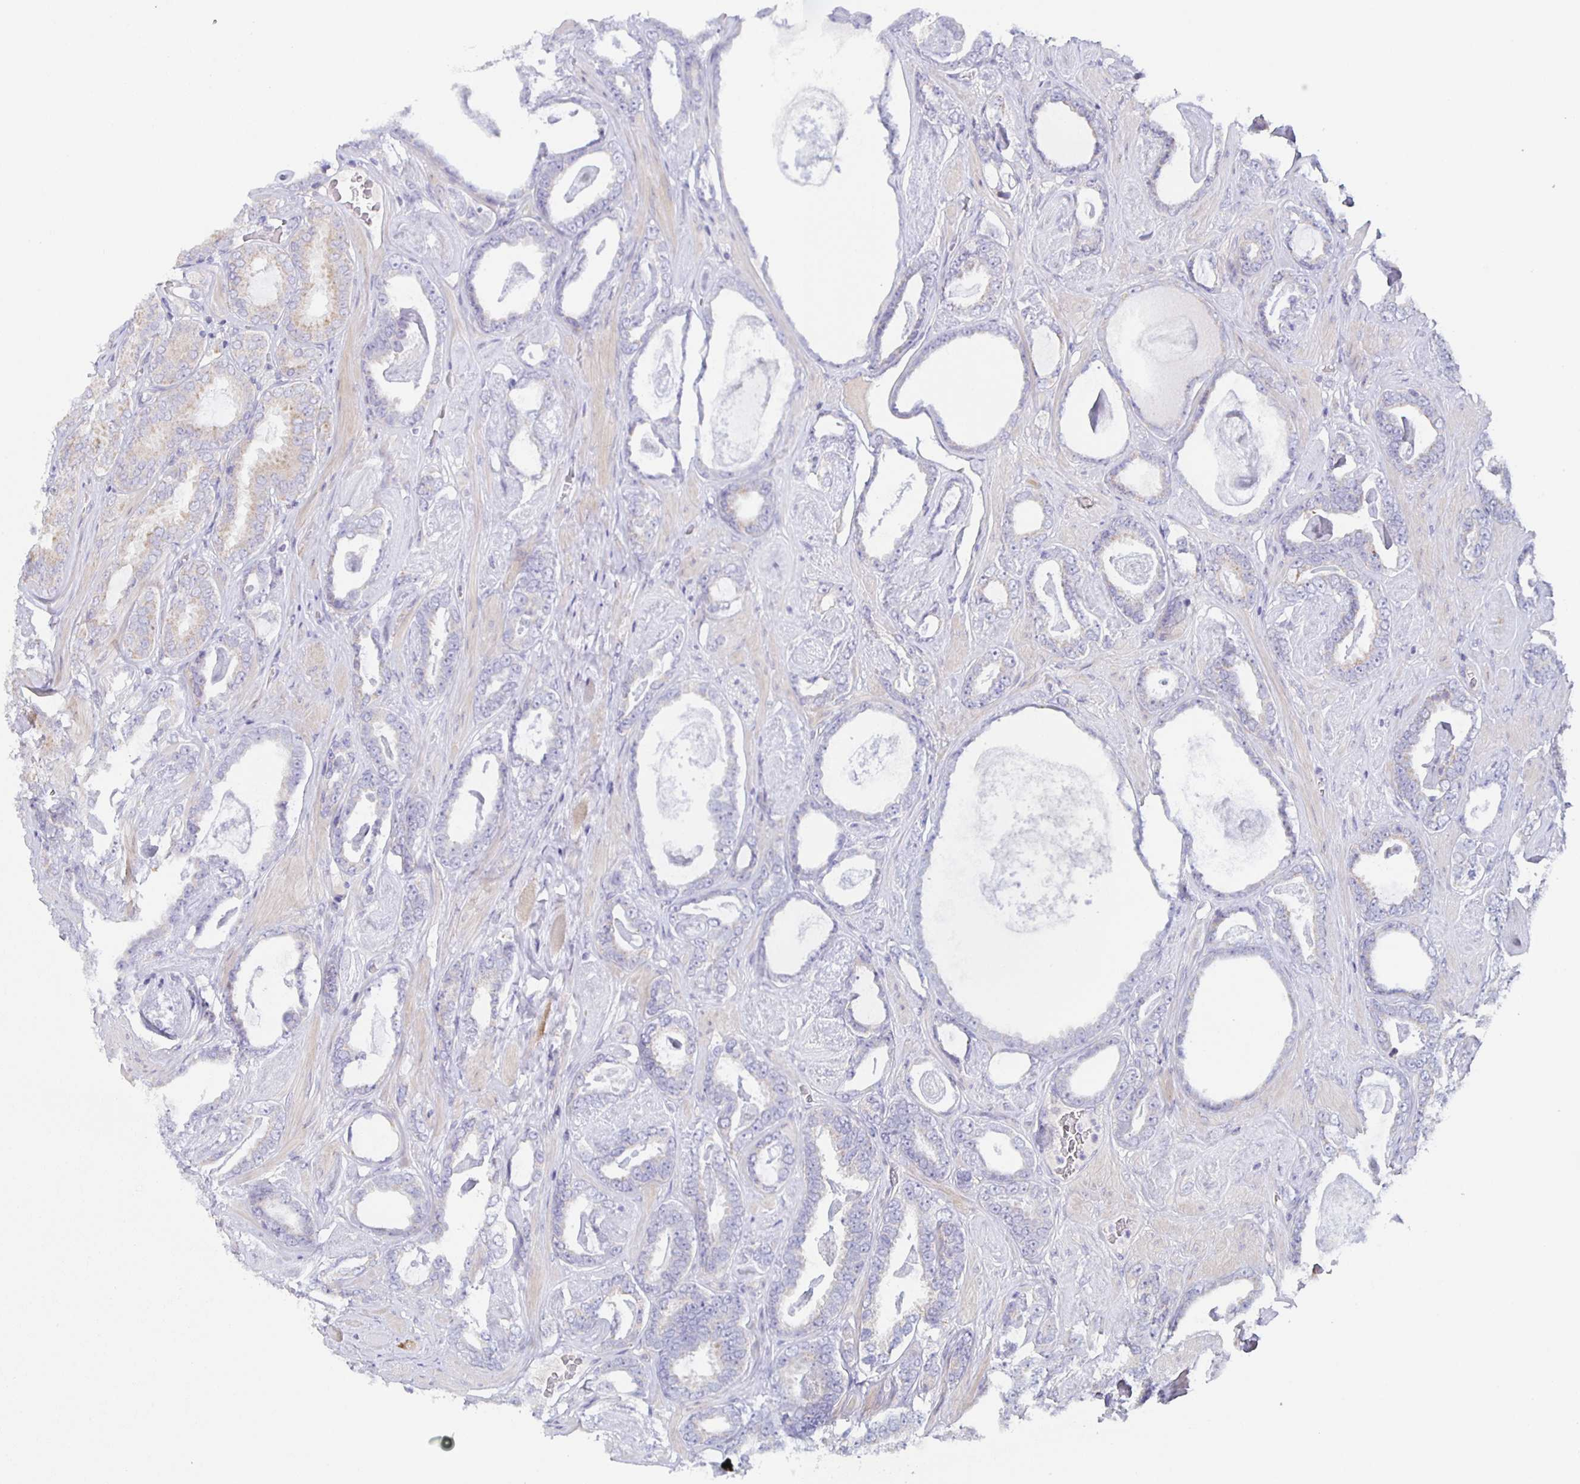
{"staining": {"intensity": "weak", "quantity": "<25%", "location": "cytoplasmic/membranous"}, "tissue": "prostate cancer", "cell_type": "Tumor cells", "image_type": "cancer", "snomed": [{"axis": "morphology", "description": "Adenocarcinoma, High grade"}, {"axis": "topography", "description": "Prostate"}], "caption": "Tumor cells show no significant positivity in prostate adenocarcinoma (high-grade).", "gene": "CENPH", "patient": {"sex": "male", "age": 63}}